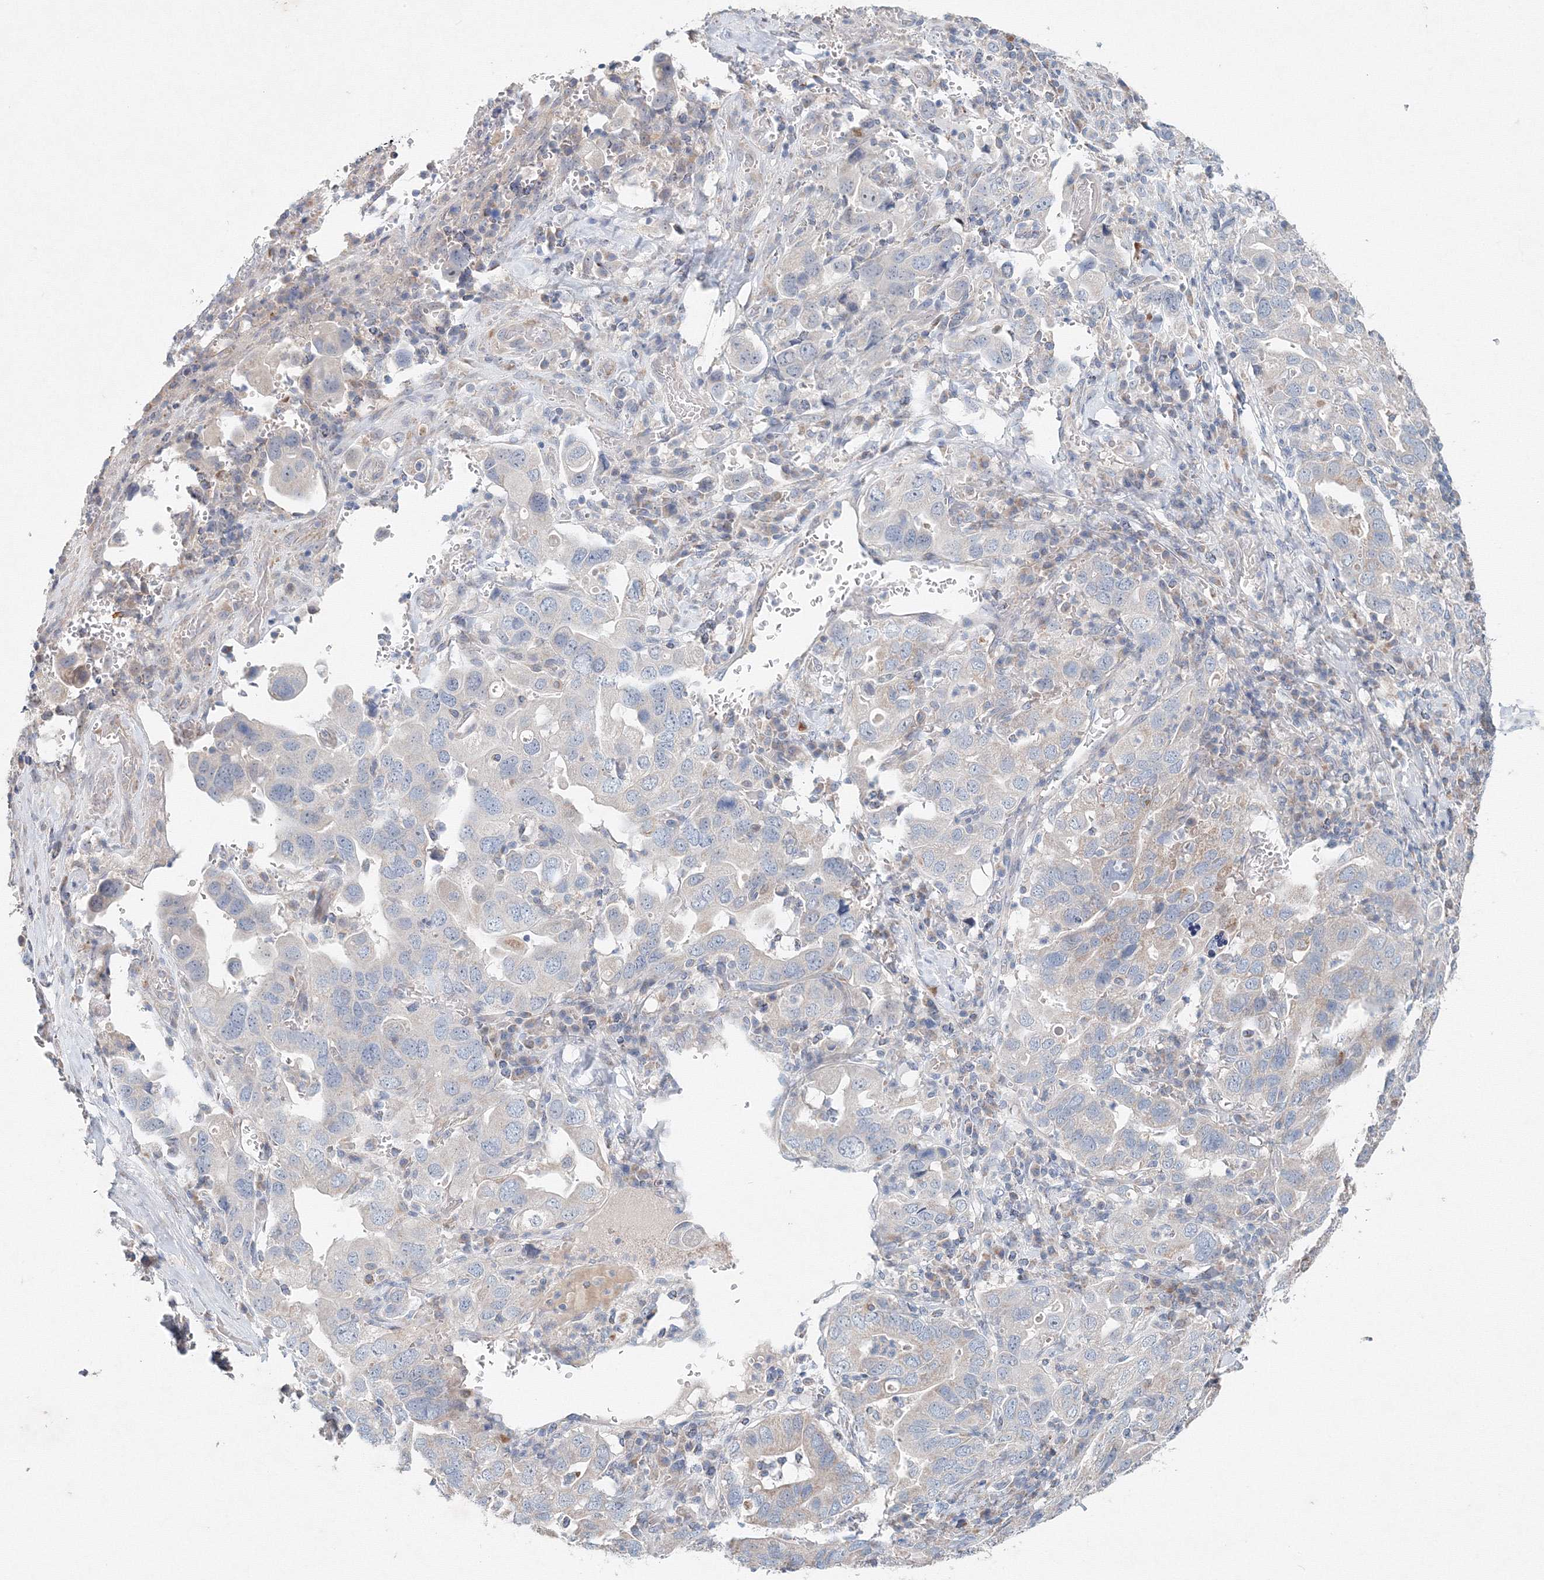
{"staining": {"intensity": "negative", "quantity": "none", "location": "none"}, "tissue": "stomach cancer", "cell_type": "Tumor cells", "image_type": "cancer", "snomed": [{"axis": "morphology", "description": "Adenocarcinoma, NOS"}, {"axis": "topography", "description": "Stomach, upper"}], "caption": "Histopathology image shows no significant protein positivity in tumor cells of adenocarcinoma (stomach).", "gene": "WDR49", "patient": {"sex": "male", "age": 62}}